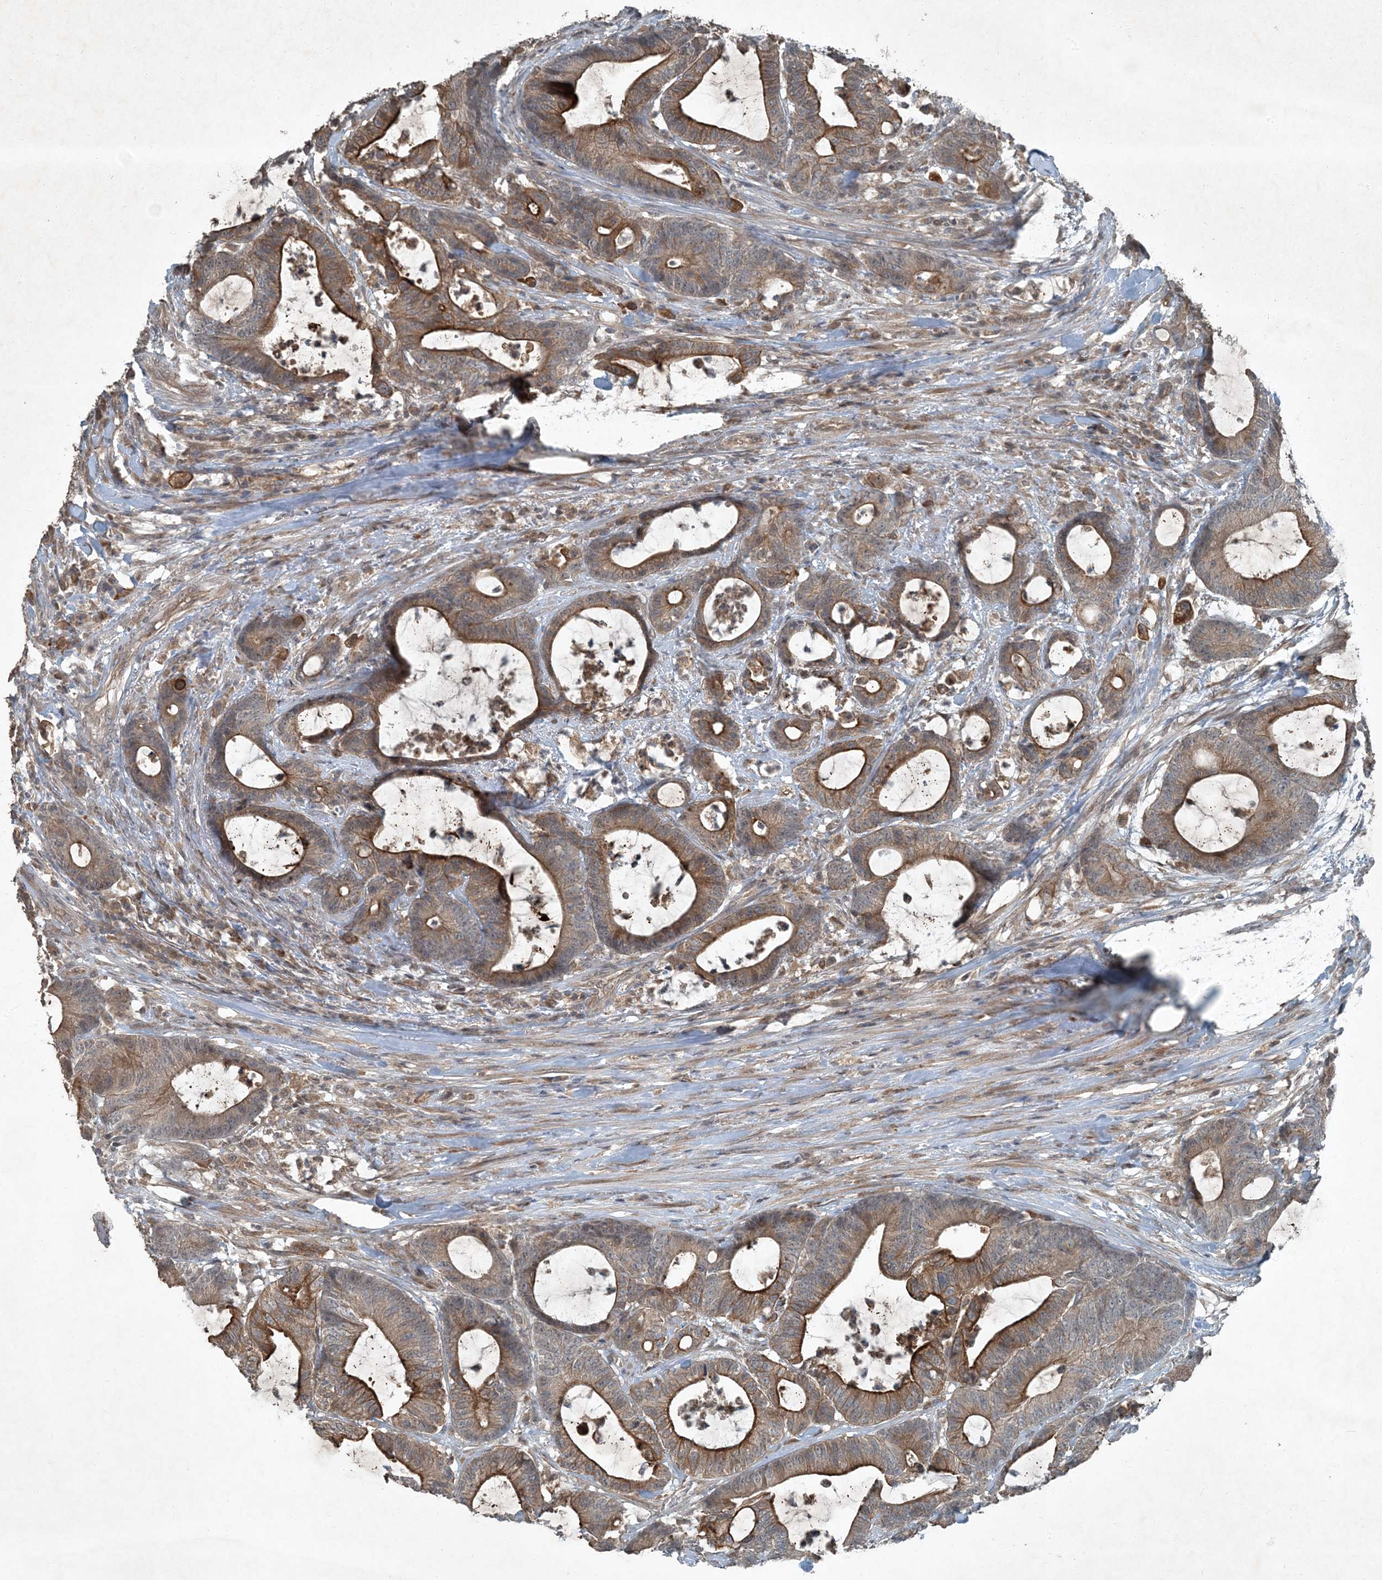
{"staining": {"intensity": "moderate", "quantity": ">75%", "location": "cytoplasmic/membranous"}, "tissue": "colorectal cancer", "cell_type": "Tumor cells", "image_type": "cancer", "snomed": [{"axis": "morphology", "description": "Adenocarcinoma, NOS"}, {"axis": "topography", "description": "Colon"}], "caption": "Immunohistochemistry (IHC) staining of adenocarcinoma (colorectal), which displays medium levels of moderate cytoplasmic/membranous staining in about >75% of tumor cells indicating moderate cytoplasmic/membranous protein expression. The staining was performed using DAB (3,3'-diaminobenzidine) (brown) for protein detection and nuclei were counterstained in hematoxylin (blue).", "gene": "MDN1", "patient": {"sex": "female", "age": 84}}